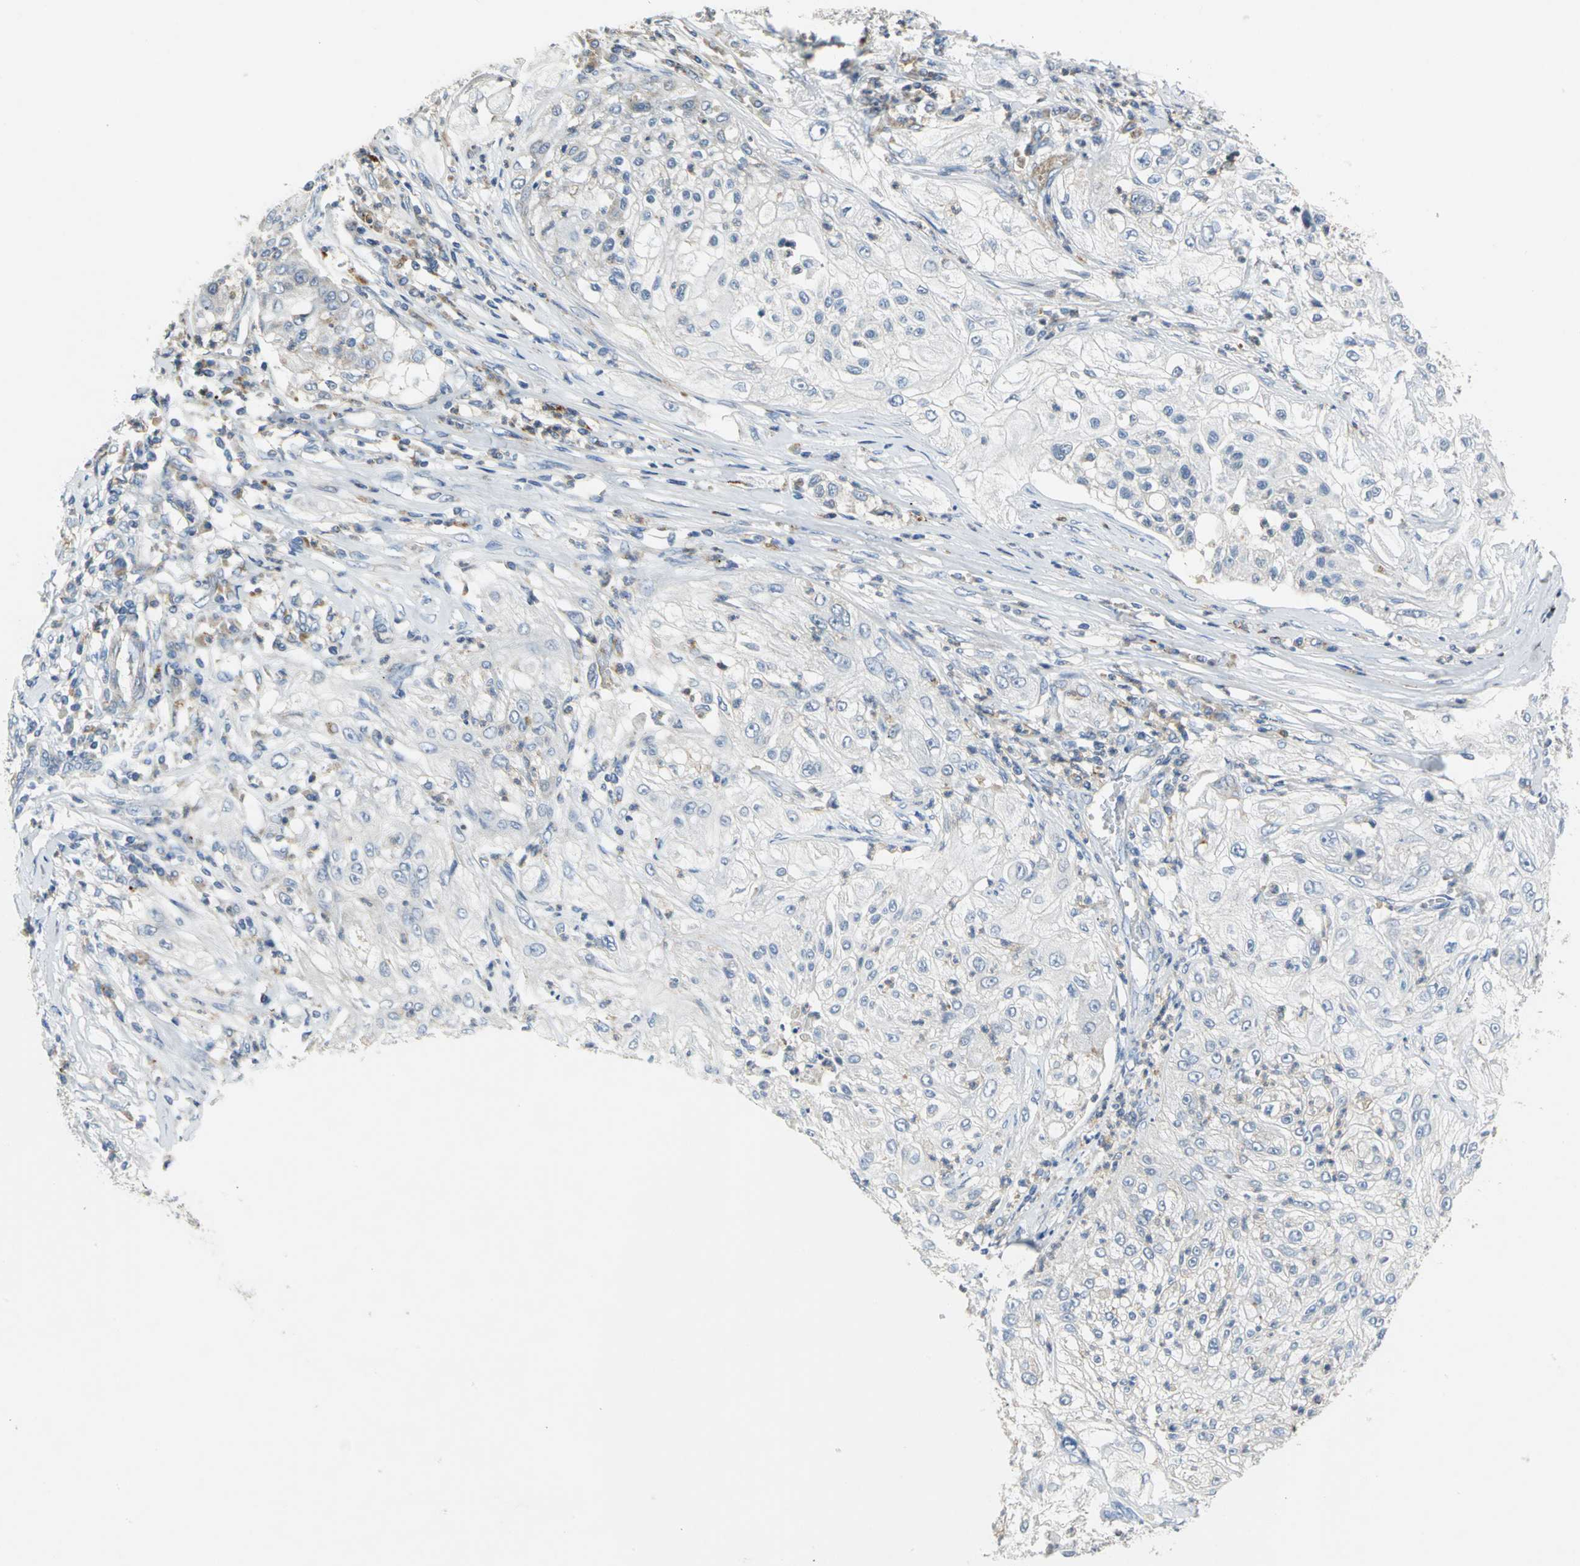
{"staining": {"intensity": "negative", "quantity": "none", "location": "none"}, "tissue": "lung cancer", "cell_type": "Tumor cells", "image_type": "cancer", "snomed": [{"axis": "morphology", "description": "Inflammation, NOS"}, {"axis": "morphology", "description": "Squamous cell carcinoma, NOS"}, {"axis": "topography", "description": "Lymph node"}, {"axis": "topography", "description": "Soft tissue"}, {"axis": "topography", "description": "Lung"}], "caption": "DAB immunohistochemical staining of human lung squamous cell carcinoma displays no significant staining in tumor cells. (Stains: DAB immunohistochemistry (IHC) with hematoxylin counter stain, Microscopy: brightfield microscopy at high magnification).", "gene": "SPPL2B", "patient": {"sex": "male", "age": 66}}